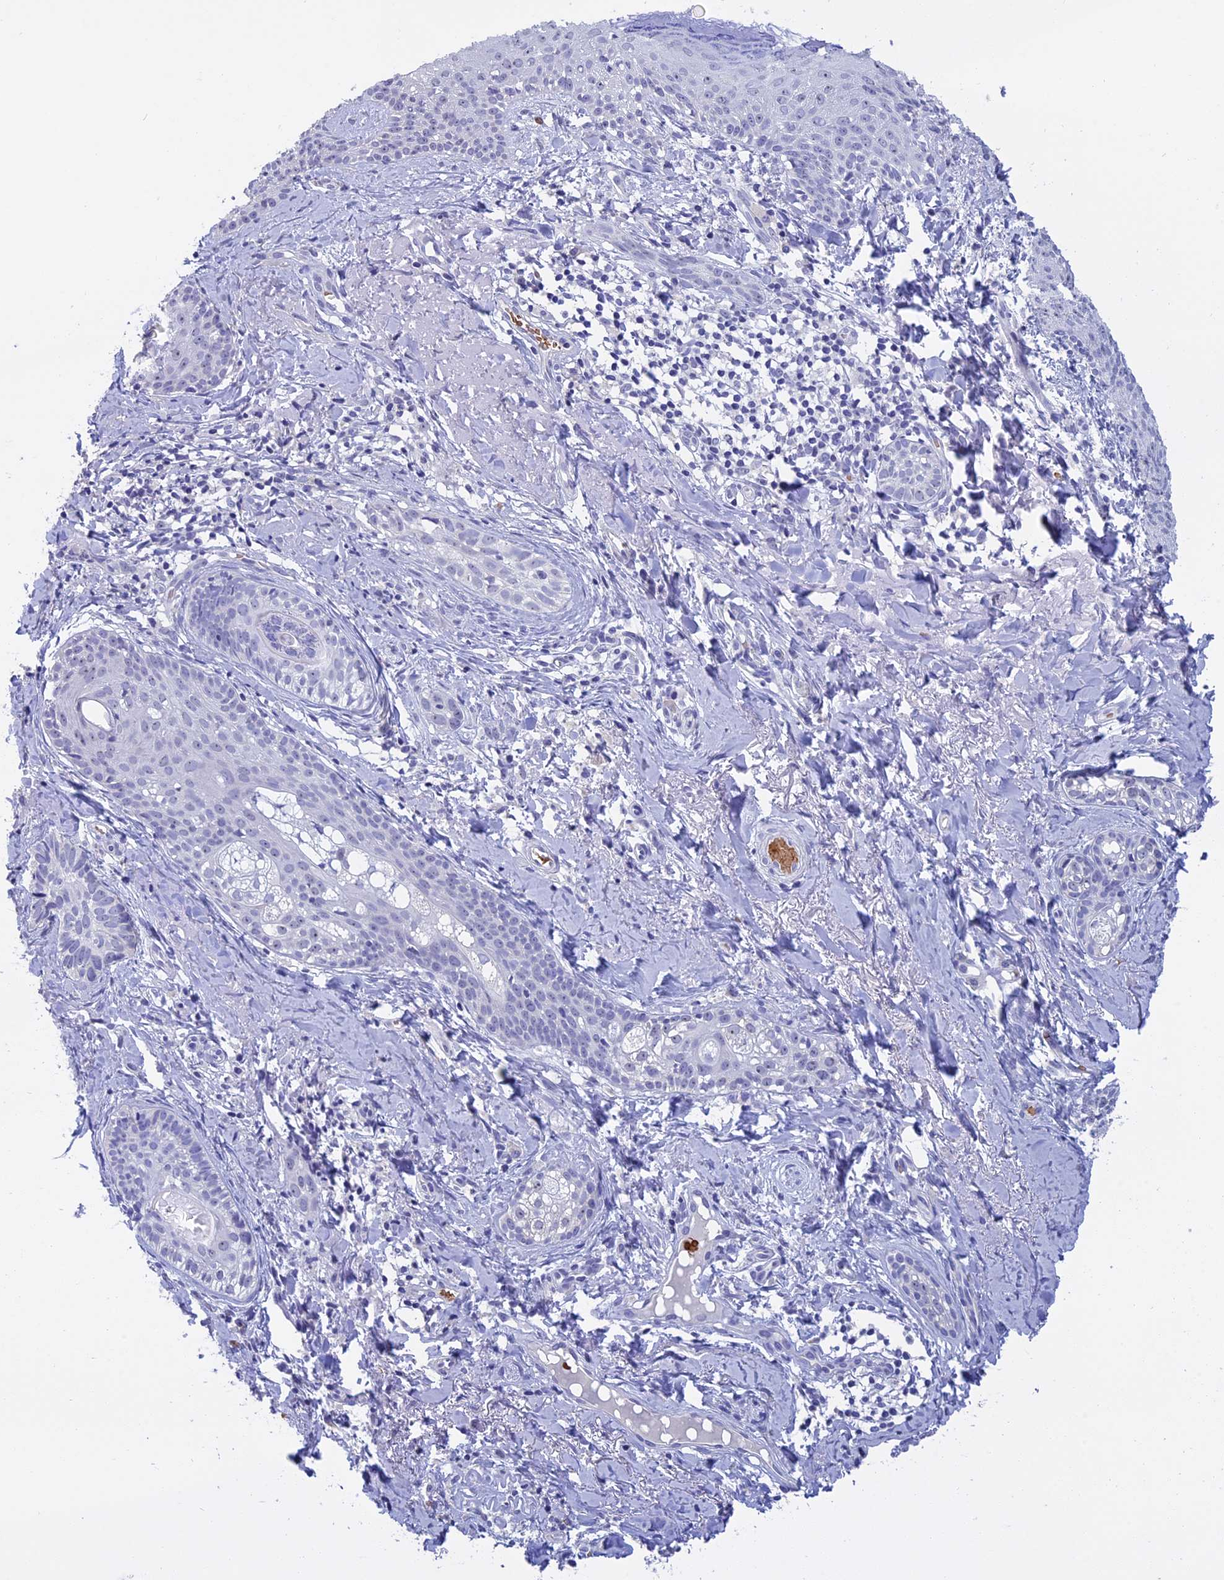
{"staining": {"intensity": "negative", "quantity": "none", "location": "none"}, "tissue": "skin cancer", "cell_type": "Tumor cells", "image_type": "cancer", "snomed": [{"axis": "morphology", "description": "Basal cell carcinoma"}, {"axis": "topography", "description": "Skin"}], "caption": "High magnification brightfield microscopy of skin cancer (basal cell carcinoma) stained with DAB (brown) and counterstained with hematoxylin (blue): tumor cells show no significant staining.", "gene": "KNOP1", "patient": {"sex": "female", "age": 76}}